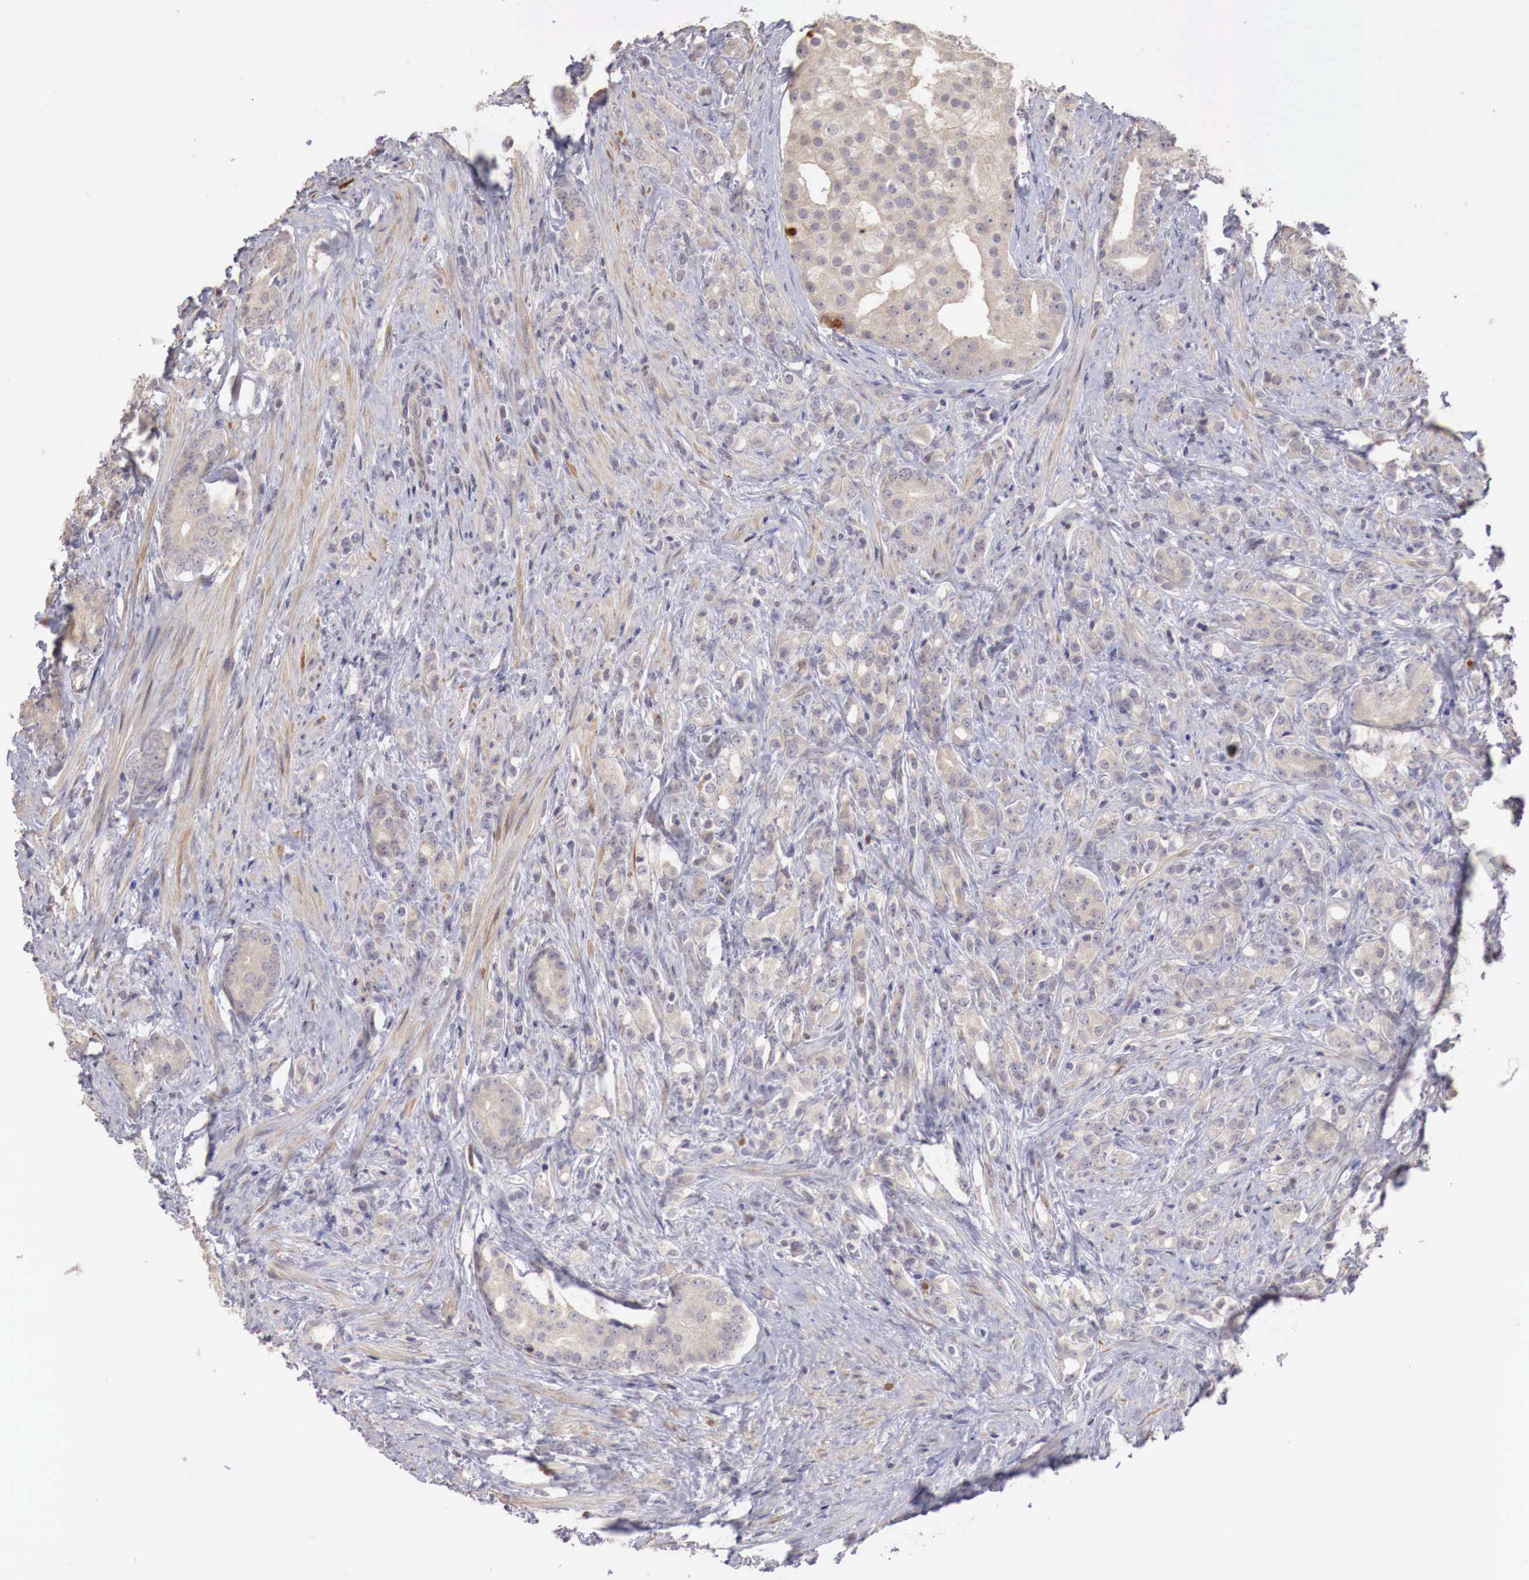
{"staining": {"intensity": "weak", "quantity": ">75%", "location": "cytoplasmic/membranous"}, "tissue": "prostate cancer", "cell_type": "Tumor cells", "image_type": "cancer", "snomed": [{"axis": "morphology", "description": "Adenocarcinoma, Medium grade"}, {"axis": "topography", "description": "Prostate"}], "caption": "An immunohistochemistry (IHC) micrograph of neoplastic tissue is shown. Protein staining in brown highlights weak cytoplasmic/membranous positivity in prostate adenocarcinoma (medium-grade) within tumor cells.", "gene": "TBC1D9", "patient": {"sex": "male", "age": 59}}